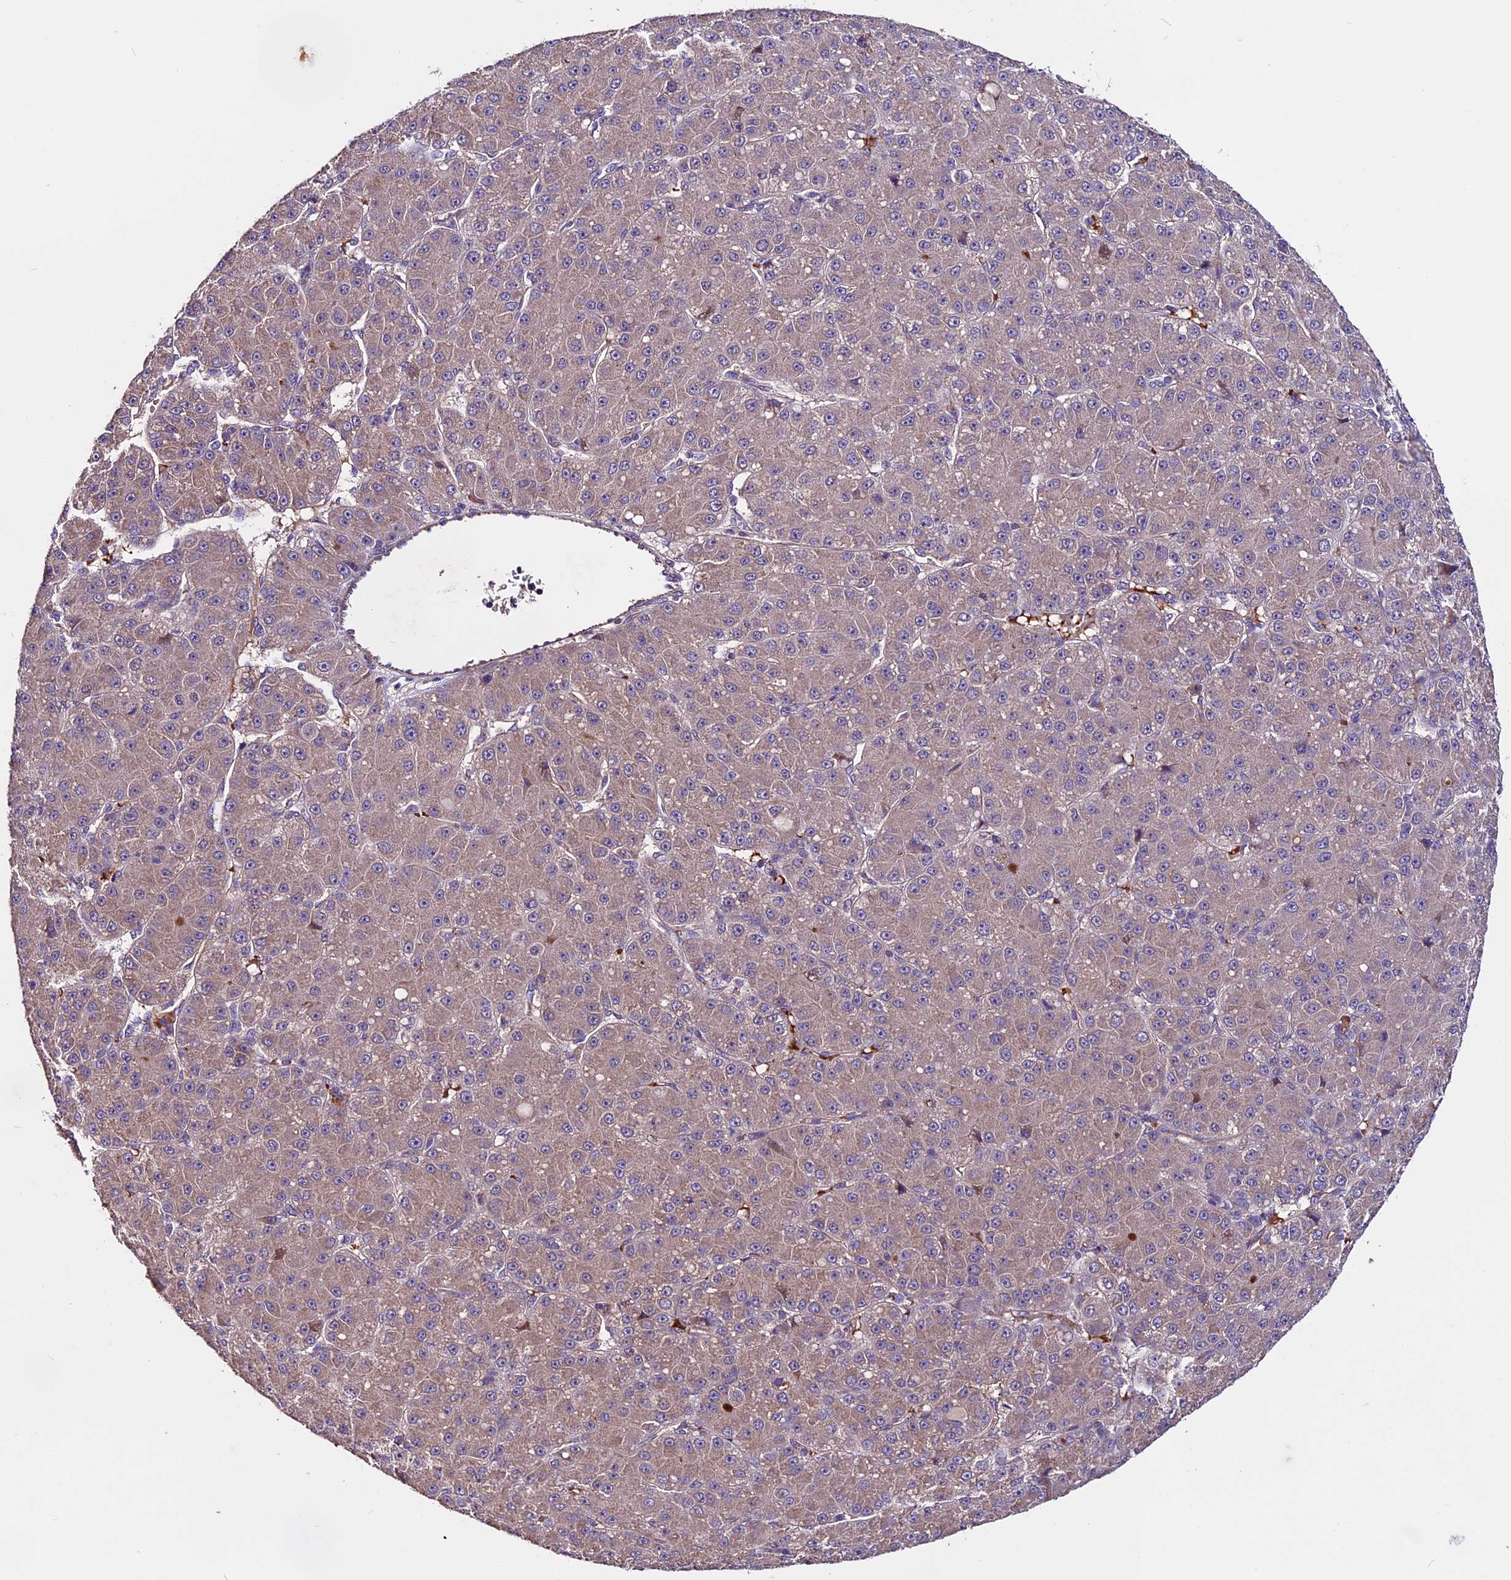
{"staining": {"intensity": "weak", "quantity": ">75%", "location": "cytoplasmic/membranous"}, "tissue": "liver cancer", "cell_type": "Tumor cells", "image_type": "cancer", "snomed": [{"axis": "morphology", "description": "Carcinoma, Hepatocellular, NOS"}, {"axis": "topography", "description": "Liver"}], "caption": "Weak cytoplasmic/membranous protein positivity is appreciated in approximately >75% of tumor cells in hepatocellular carcinoma (liver). The staining was performed using DAB (3,3'-diaminobenzidine), with brown indicating positive protein expression. Nuclei are stained blue with hematoxylin.", "gene": "RINL", "patient": {"sex": "male", "age": 67}}